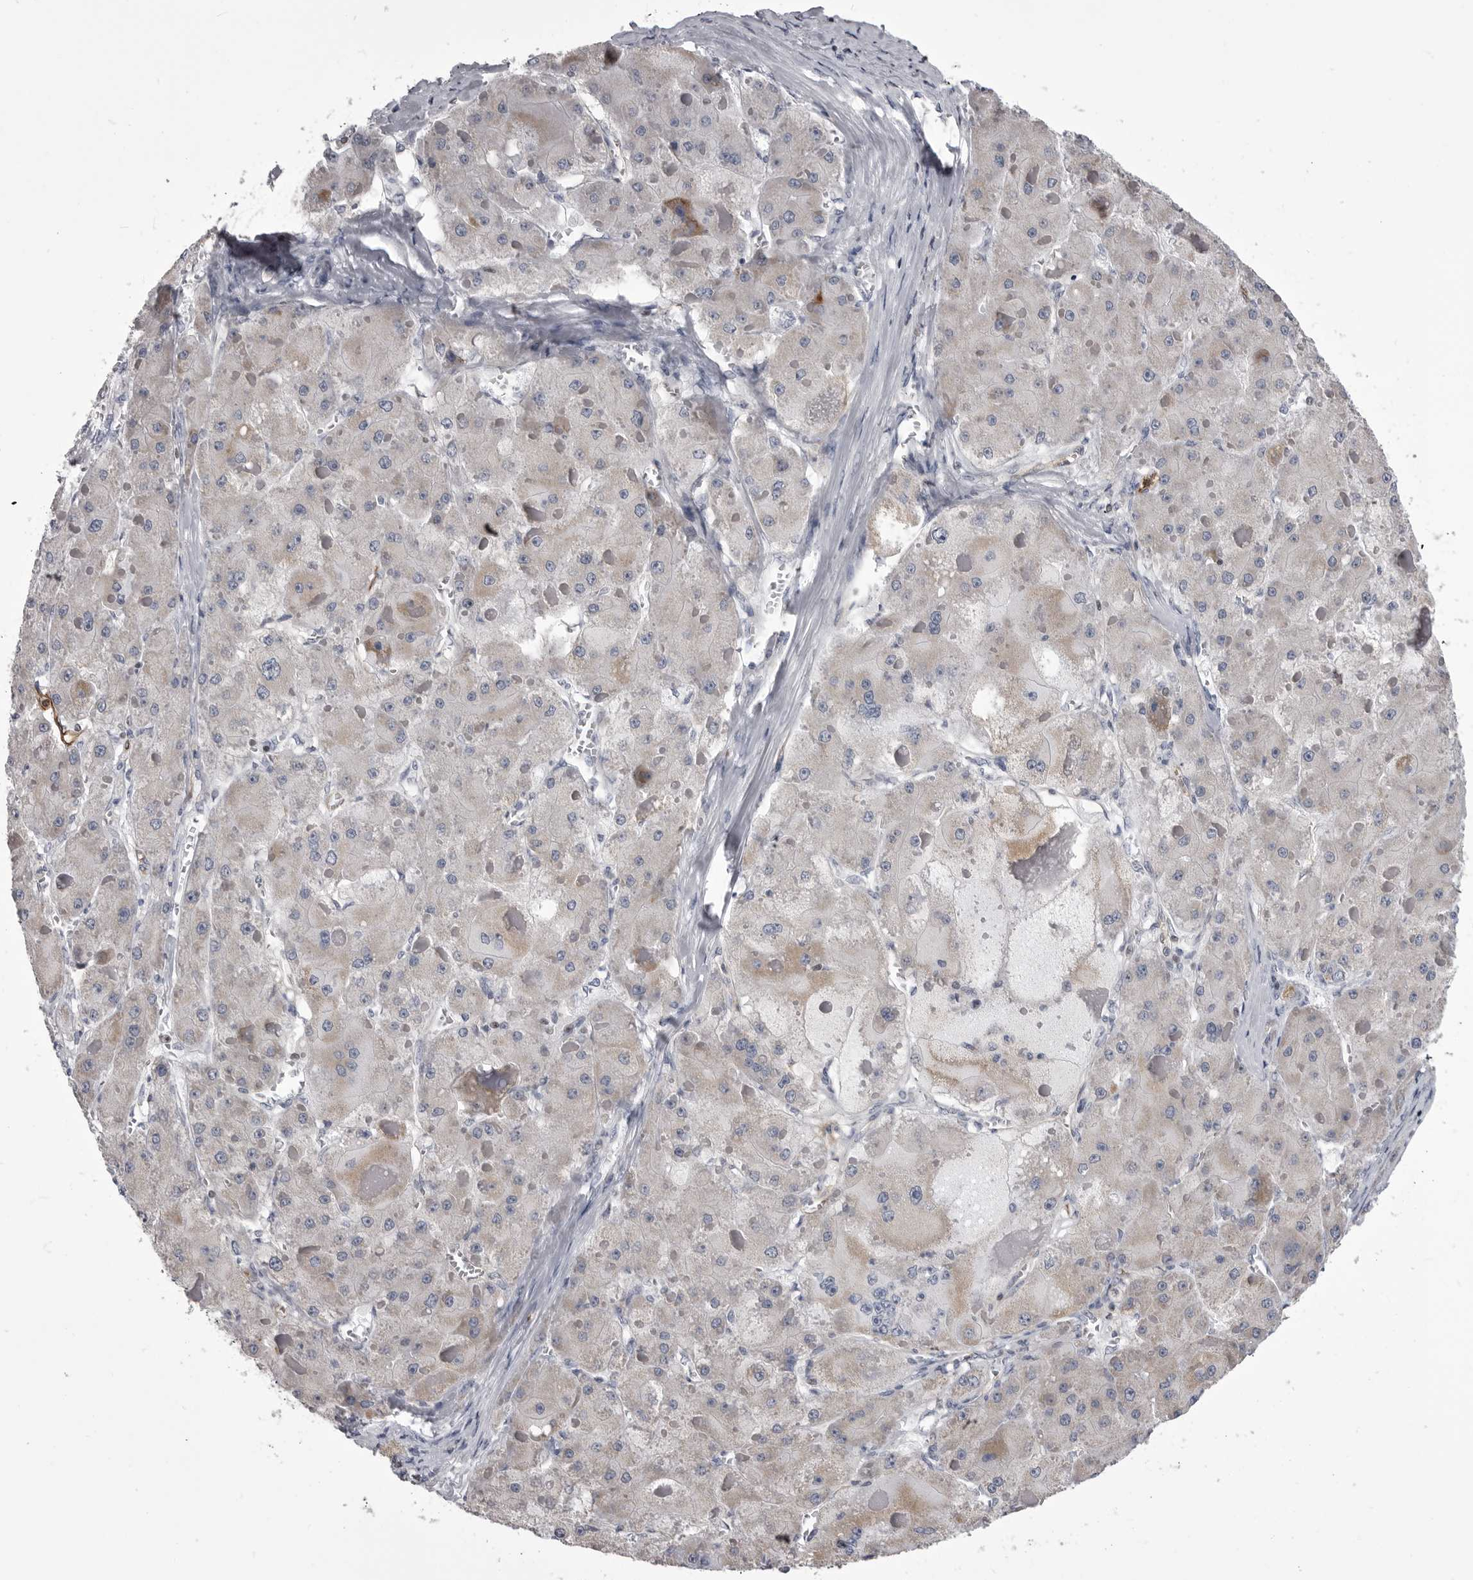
{"staining": {"intensity": "negative", "quantity": "none", "location": "none"}, "tissue": "liver cancer", "cell_type": "Tumor cells", "image_type": "cancer", "snomed": [{"axis": "morphology", "description": "Carcinoma, Hepatocellular, NOS"}, {"axis": "topography", "description": "Liver"}], "caption": "The micrograph exhibits no significant expression in tumor cells of liver cancer.", "gene": "OPLAH", "patient": {"sex": "female", "age": 73}}